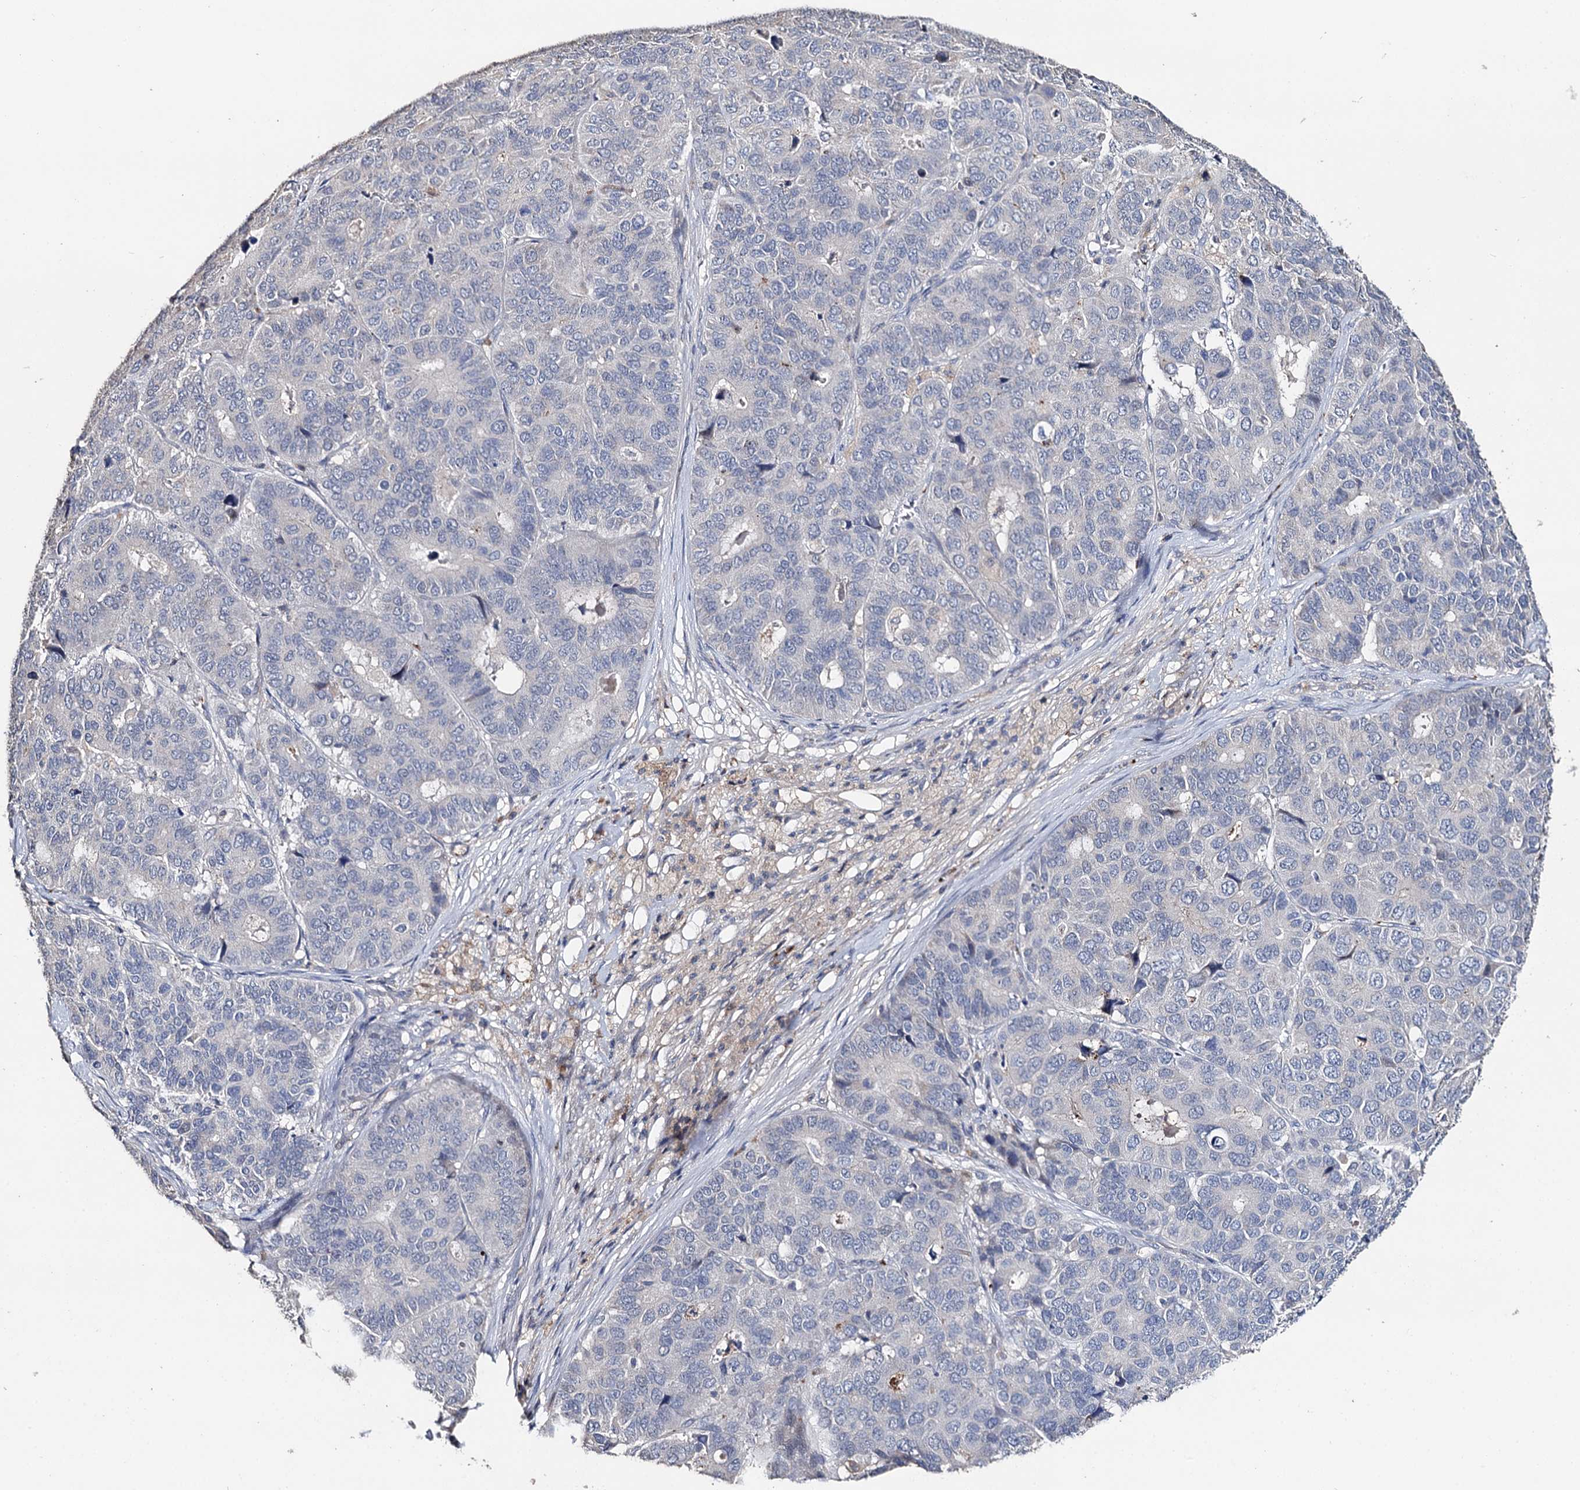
{"staining": {"intensity": "negative", "quantity": "none", "location": "none"}, "tissue": "pancreatic cancer", "cell_type": "Tumor cells", "image_type": "cancer", "snomed": [{"axis": "morphology", "description": "Adenocarcinoma, NOS"}, {"axis": "topography", "description": "Pancreas"}], "caption": "Immunohistochemistry of adenocarcinoma (pancreatic) exhibits no expression in tumor cells.", "gene": "DNAH6", "patient": {"sex": "male", "age": 50}}